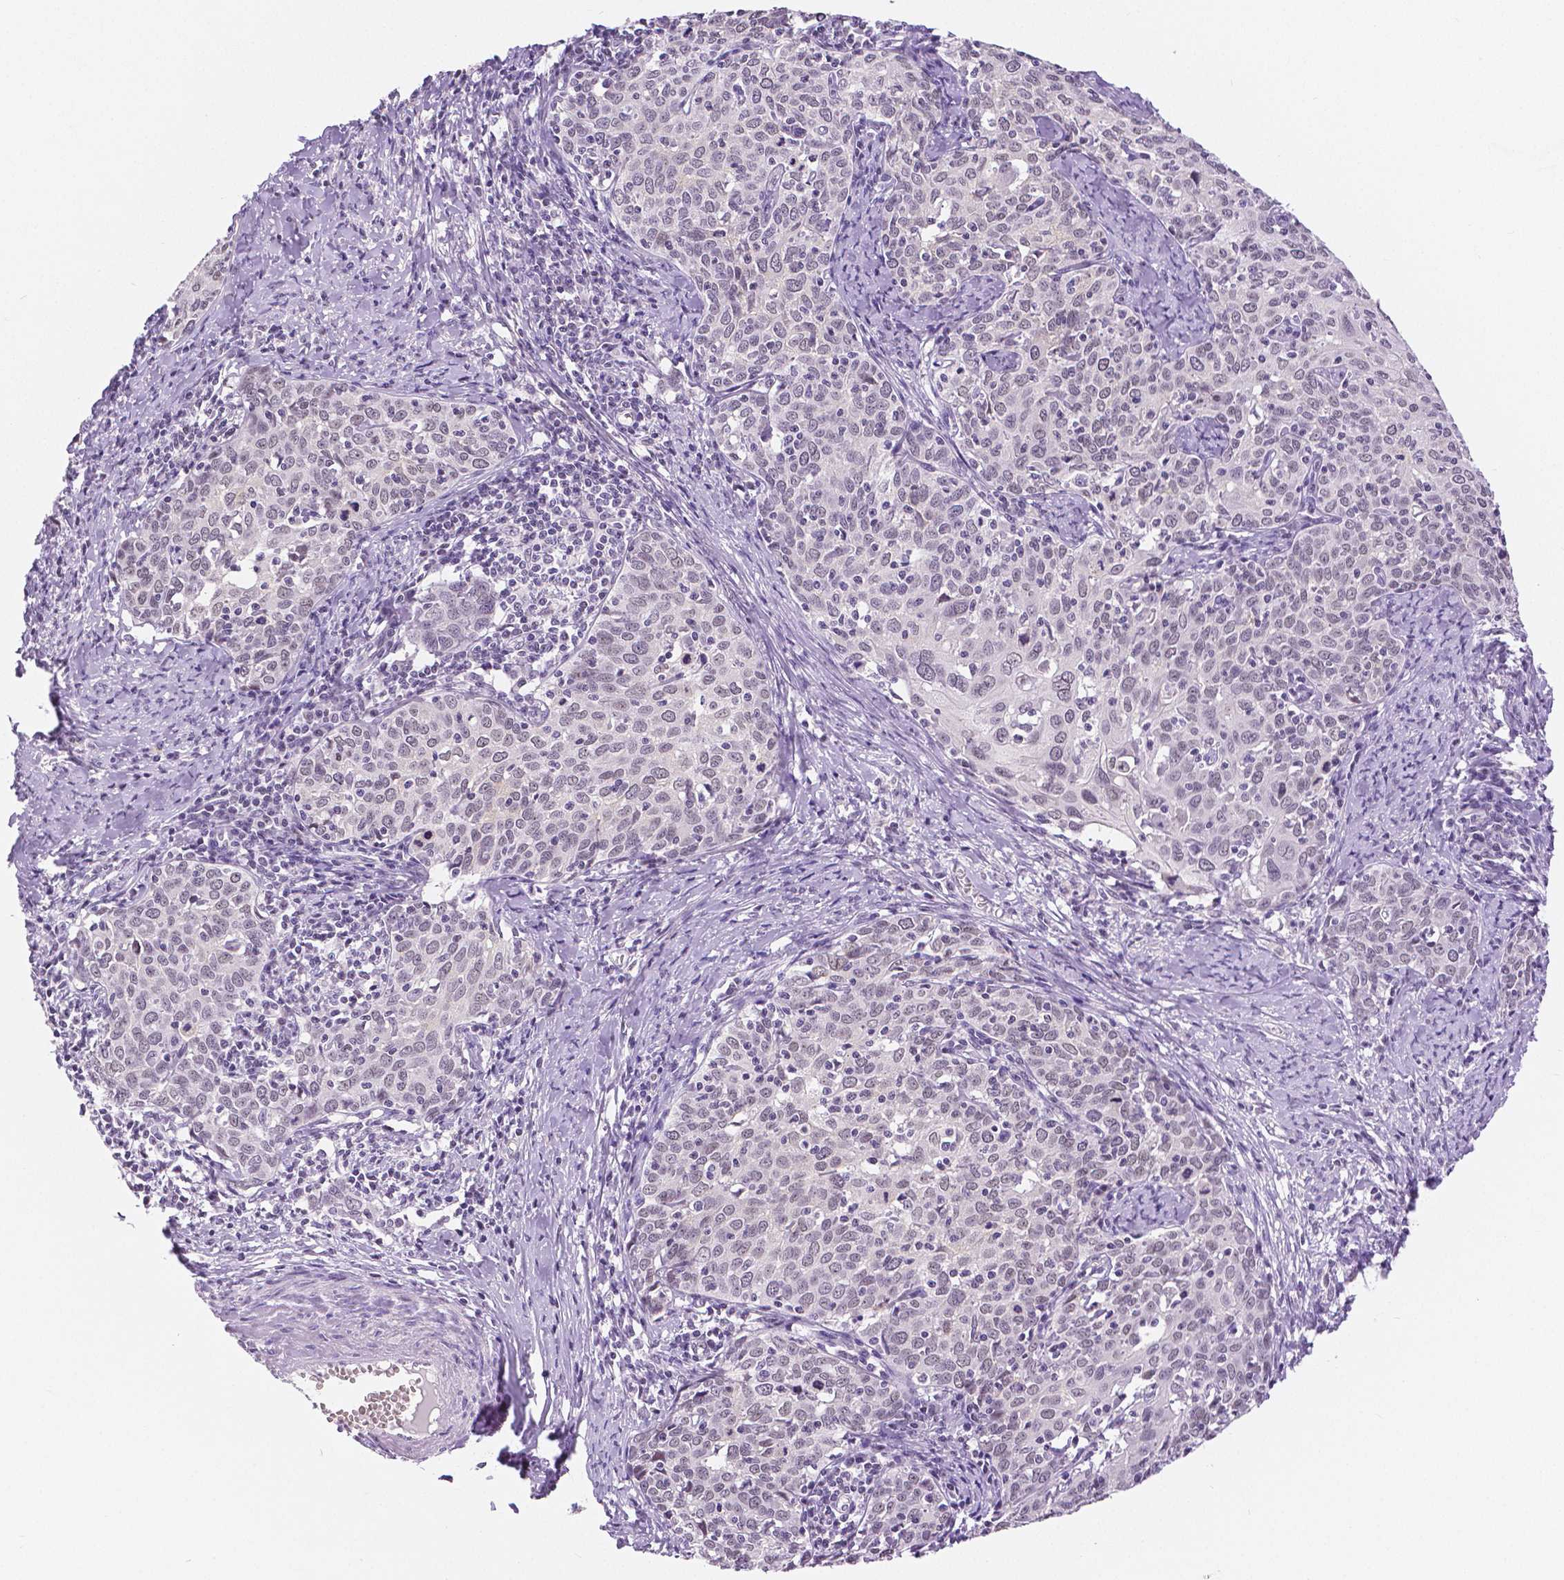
{"staining": {"intensity": "negative", "quantity": "none", "location": "none"}, "tissue": "cervical cancer", "cell_type": "Tumor cells", "image_type": "cancer", "snomed": [{"axis": "morphology", "description": "Squamous cell carcinoma, NOS"}, {"axis": "topography", "description": "Cervix"}], "caption": "Immunohistochemistry (IHC) of human squamous cell carcinoma (cervical) shows no expression in tumor cells.", "gene": "NHP2", "patient": {"sex": "female", "age": 62}}